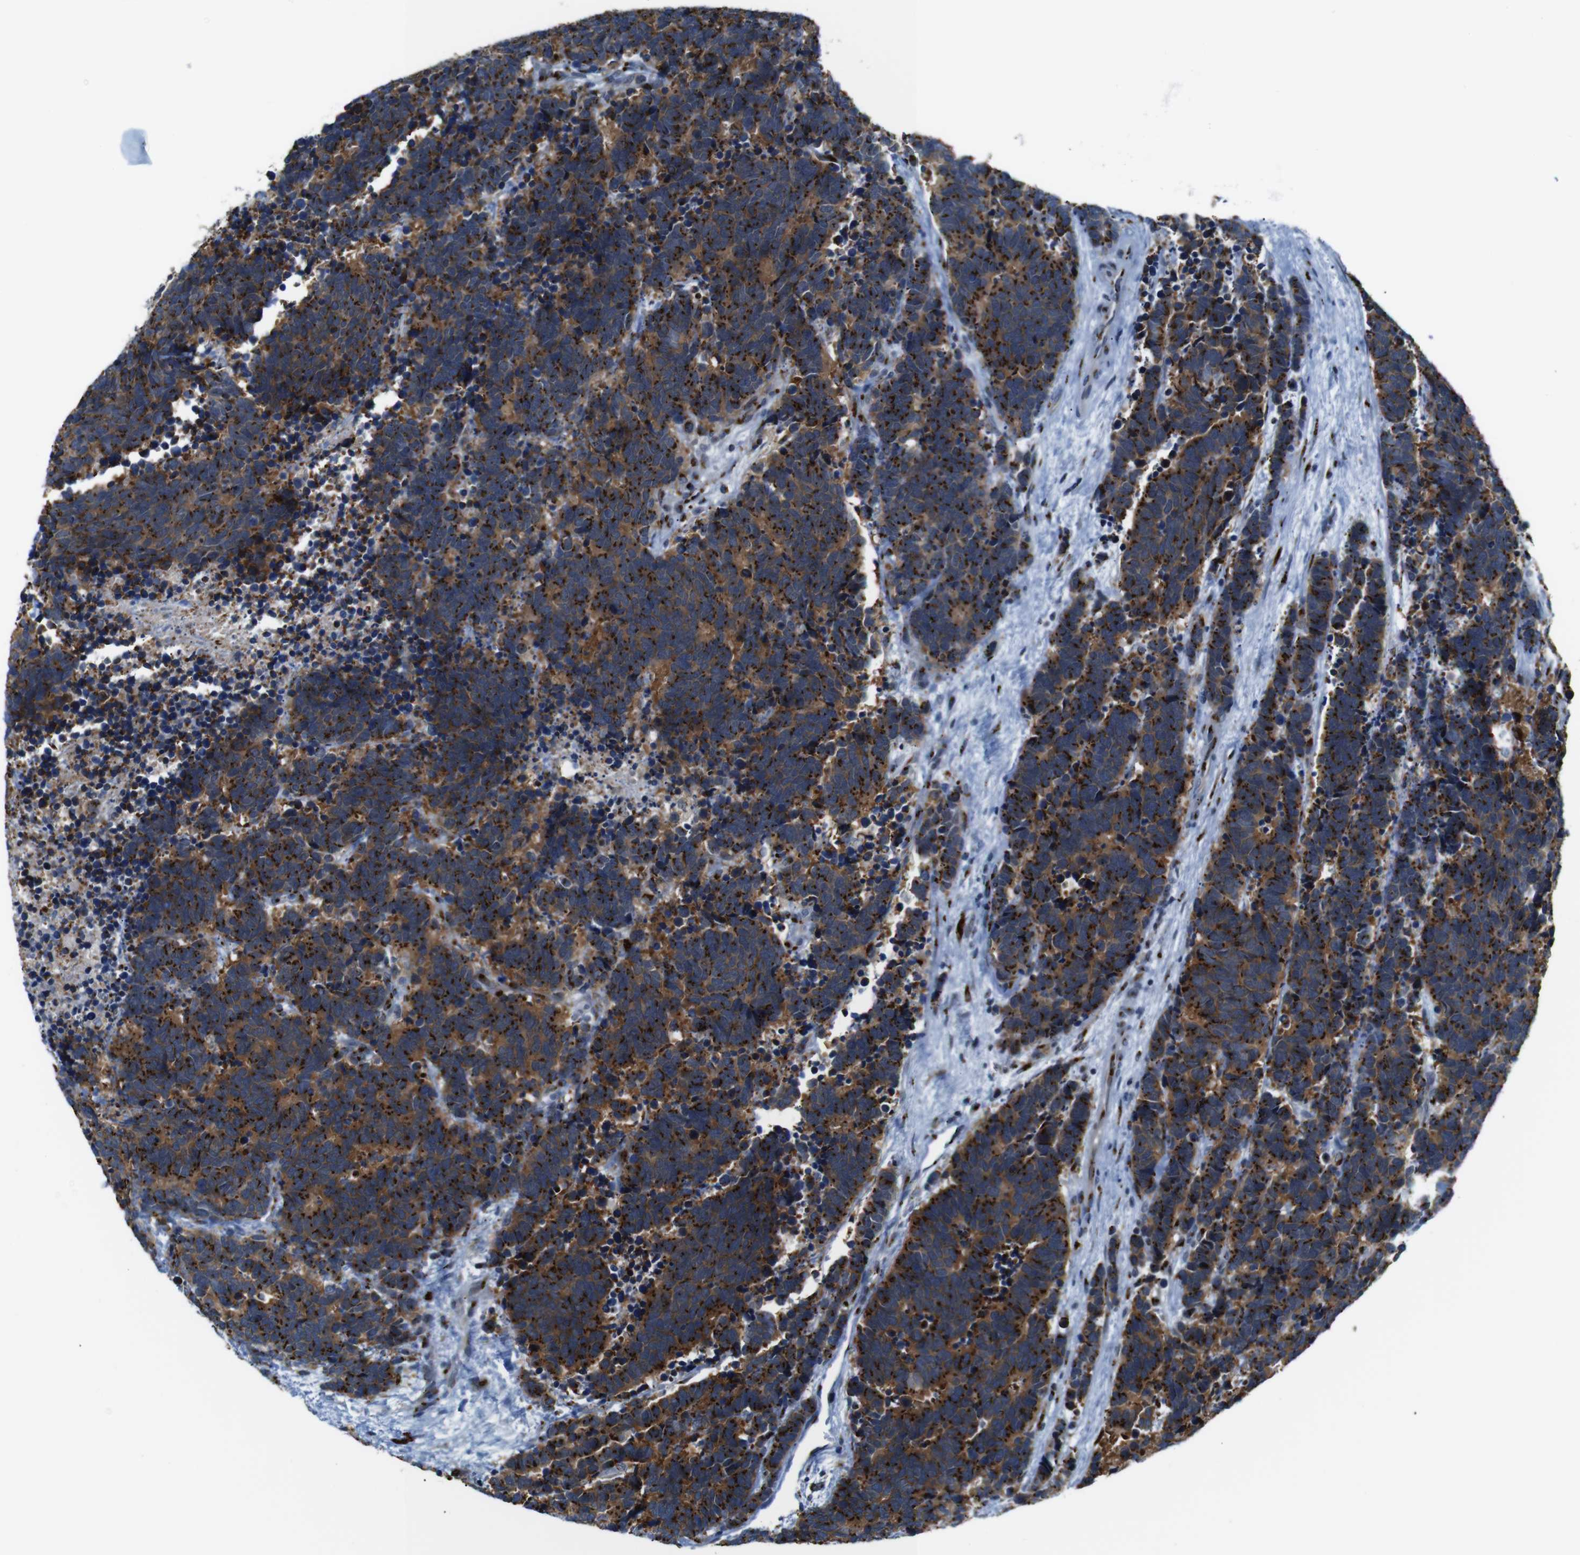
{"staining": {"intensity": "strong", "quantity": ">75%", "location": "cytoplasmic/membranous"}, "tissue": "carcinoid", "cell_type": "Tumor cells", "image_type": "cancer", "snomed": [{"axis": "morphology", "description": "Carcinoma, NOS"}, {"axis": "morphology", "description": "Carcinoid, malignant, NOS"}, {"axis": "topography", "description": "Urinary bladder"}], "caption": "Immunohistochemical staining of human carcinoid demonstrates high levels of strong cytoplasmic/membranous staining in about >75% of tumor cells.", "gene": "TGOLN2", "patient": {"sex": "male", "age": 57}}